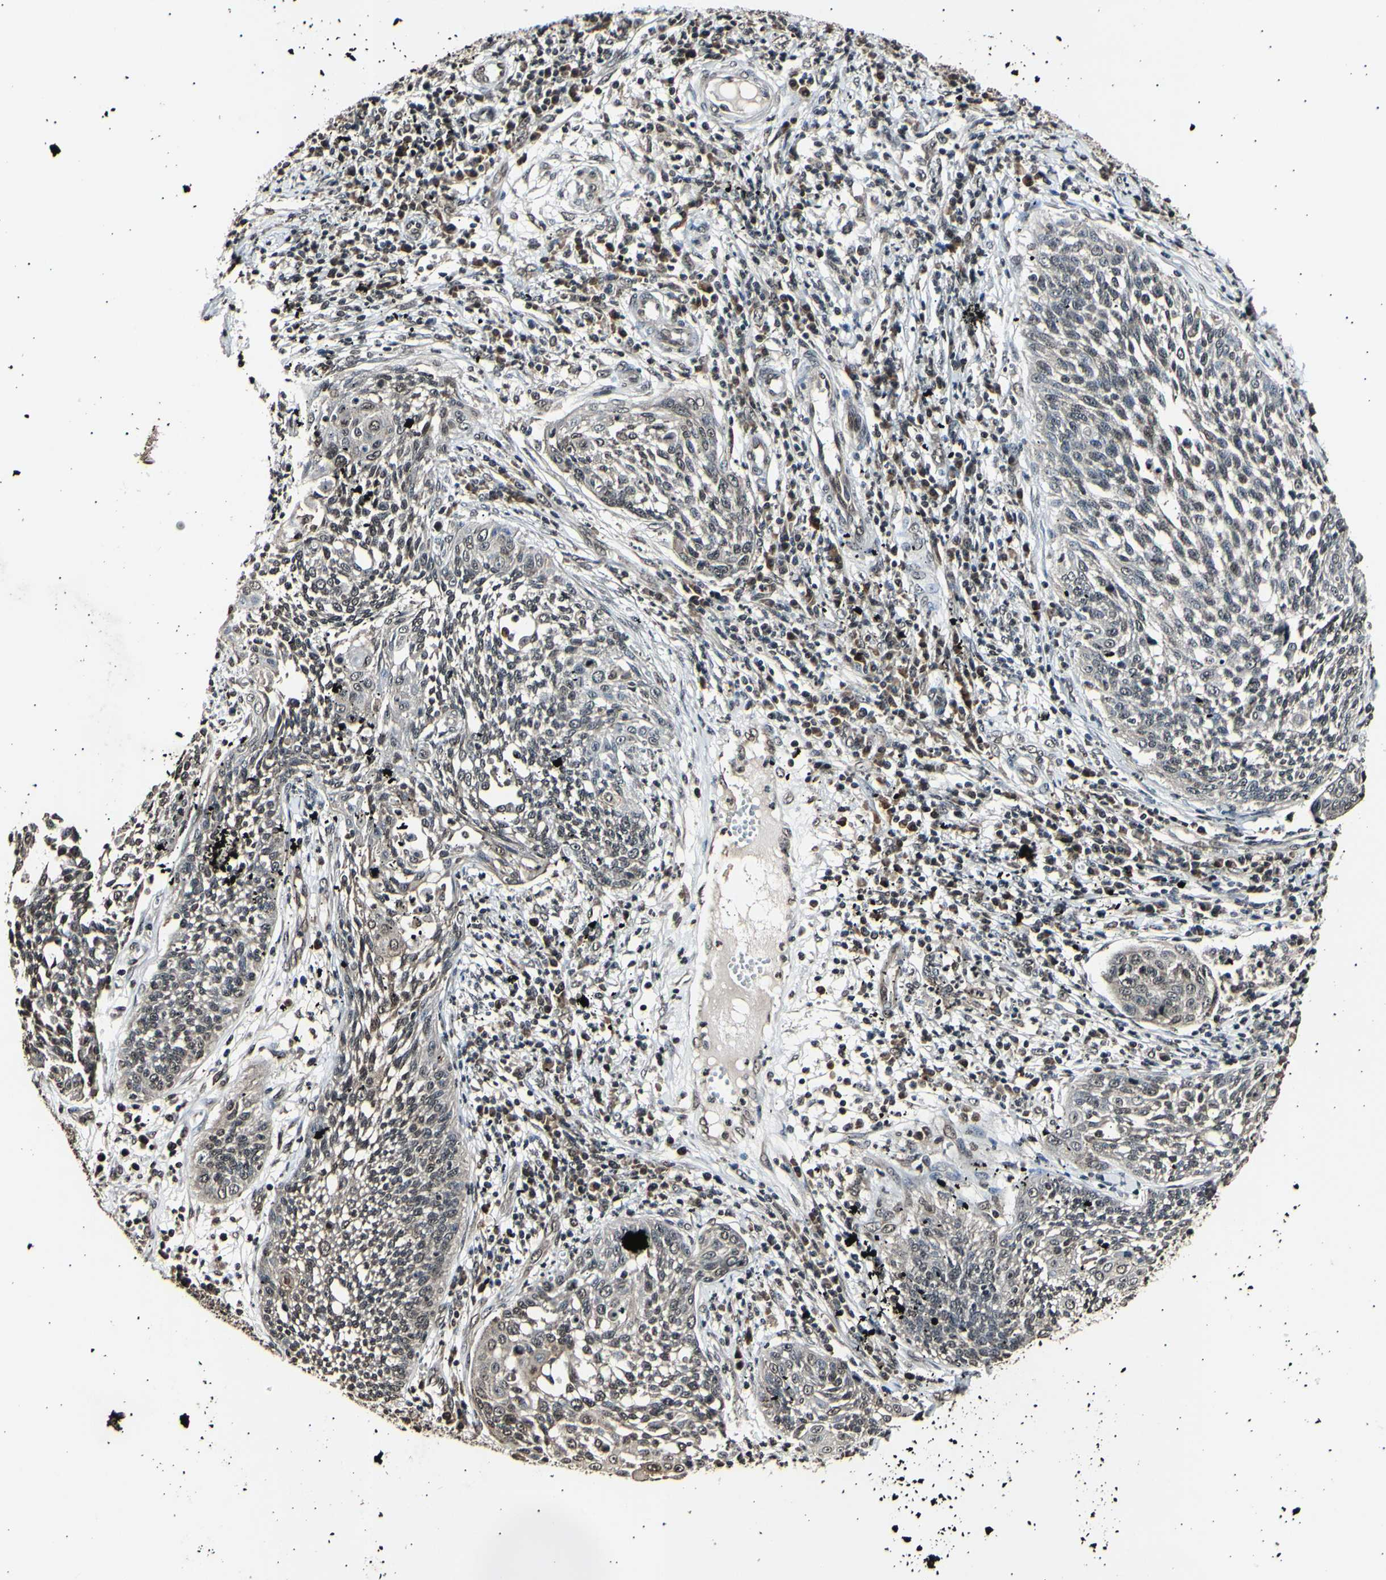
{"staining": {"intensity": "weak", "quantity": "25%-75%", "location": "cytoplasmic/membranous,nuclear"}, "tissue": "cervical cancer", "cell_type": "Tumor cells", "image_type": "cancer", "snomed": [{"axis": "morphology", "description": "Squamous cell carcinoma, NOS"}, {"axis": "topography", "description": "Cervix"}], "caption": "Immunohistochemical staining of squamous cell carcinoma (cervical) exhibits low levels of weak cytoplasmic/membranous and nuclear protein positivity in approximately 25%-75% of tumor cells. (Stains: DAB in brown, nuclei in blue, Microscopy: brightfield microscopy at high magnification).", "gene": "ANAPC7", "patient": {"sex": "female", "age": 34}}